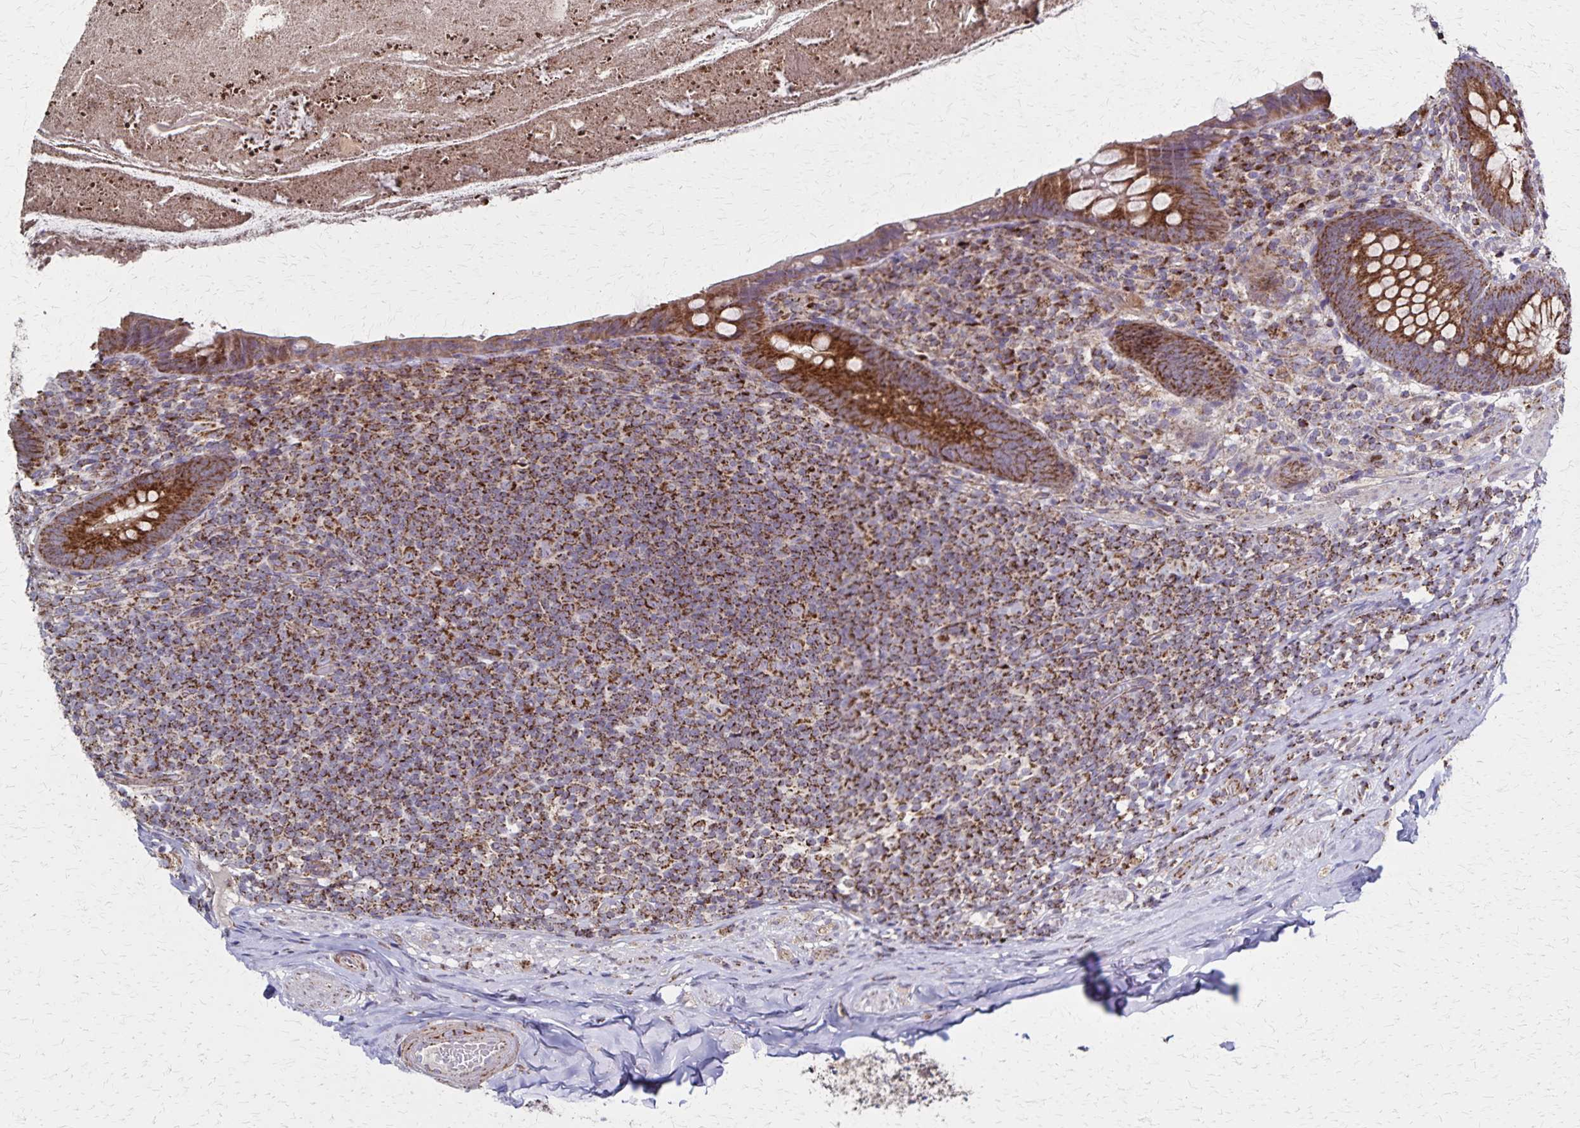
{"staining": {"intensity": "strong", "quantity": ">75%", "location": "cytoplasmic/membranous"}, "tissue": "appendix", "cell_type": "Glandular cells", "image_type": "normal", "snomed": [{"axis": "morphology", "description": "Normal tissue, NOS"}, {"axis": "topography", "description": "Appendix"}], "caption": "Immunohistochemical staining of unremarkable human appendix exhibits strong cytoplasmic/membranous protein expression in approximately >75% of glandular cells. (Stains: DAB (3,3'-diaminobenzidine) in brown, nuclei in blue, Microscopy: brightfield microscopy at high magnification).", "gene": "NFS1", "patient": {"sex": "male", "age": 47}}